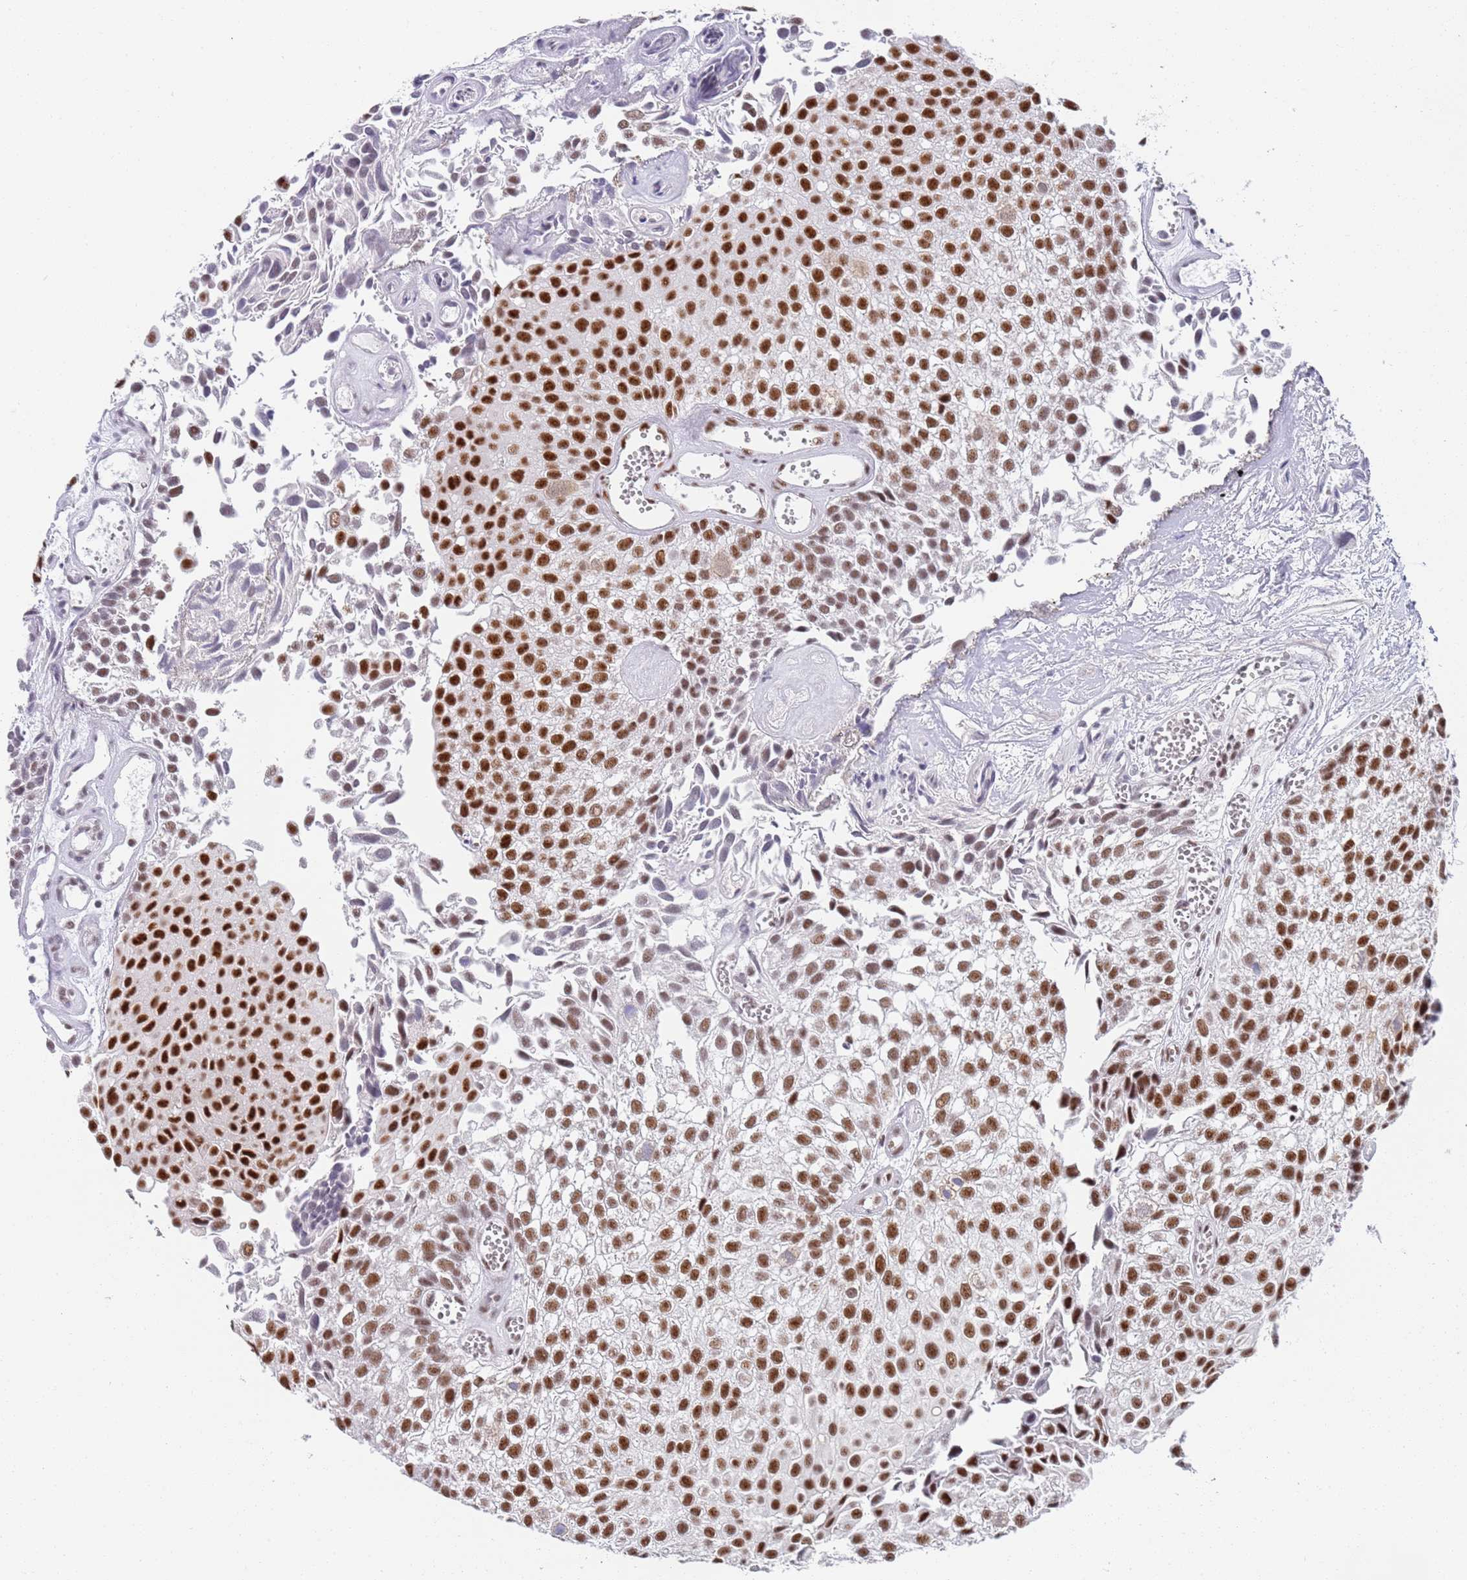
{"staining": {"intensity": "strong", "quantity": ">75%", "location": "nuclear"}, "tissue": "urothelial cancer", "cell_type": "Tumor cells", "image_type": "cancer", "snomed": [{"axis": "morphology", "description": "Urothelial carcinoma, Low grade"}, {"axis": "topography", "description": "Urinary bladder"}], "caption": "Immunohistochemical staining of urothelial cancer displays high levels of strong nuclear positivity in approximately >75% of tumor cells.", "gene": "AKAP8L", "patient": {"sex": "male", "age": 88}}